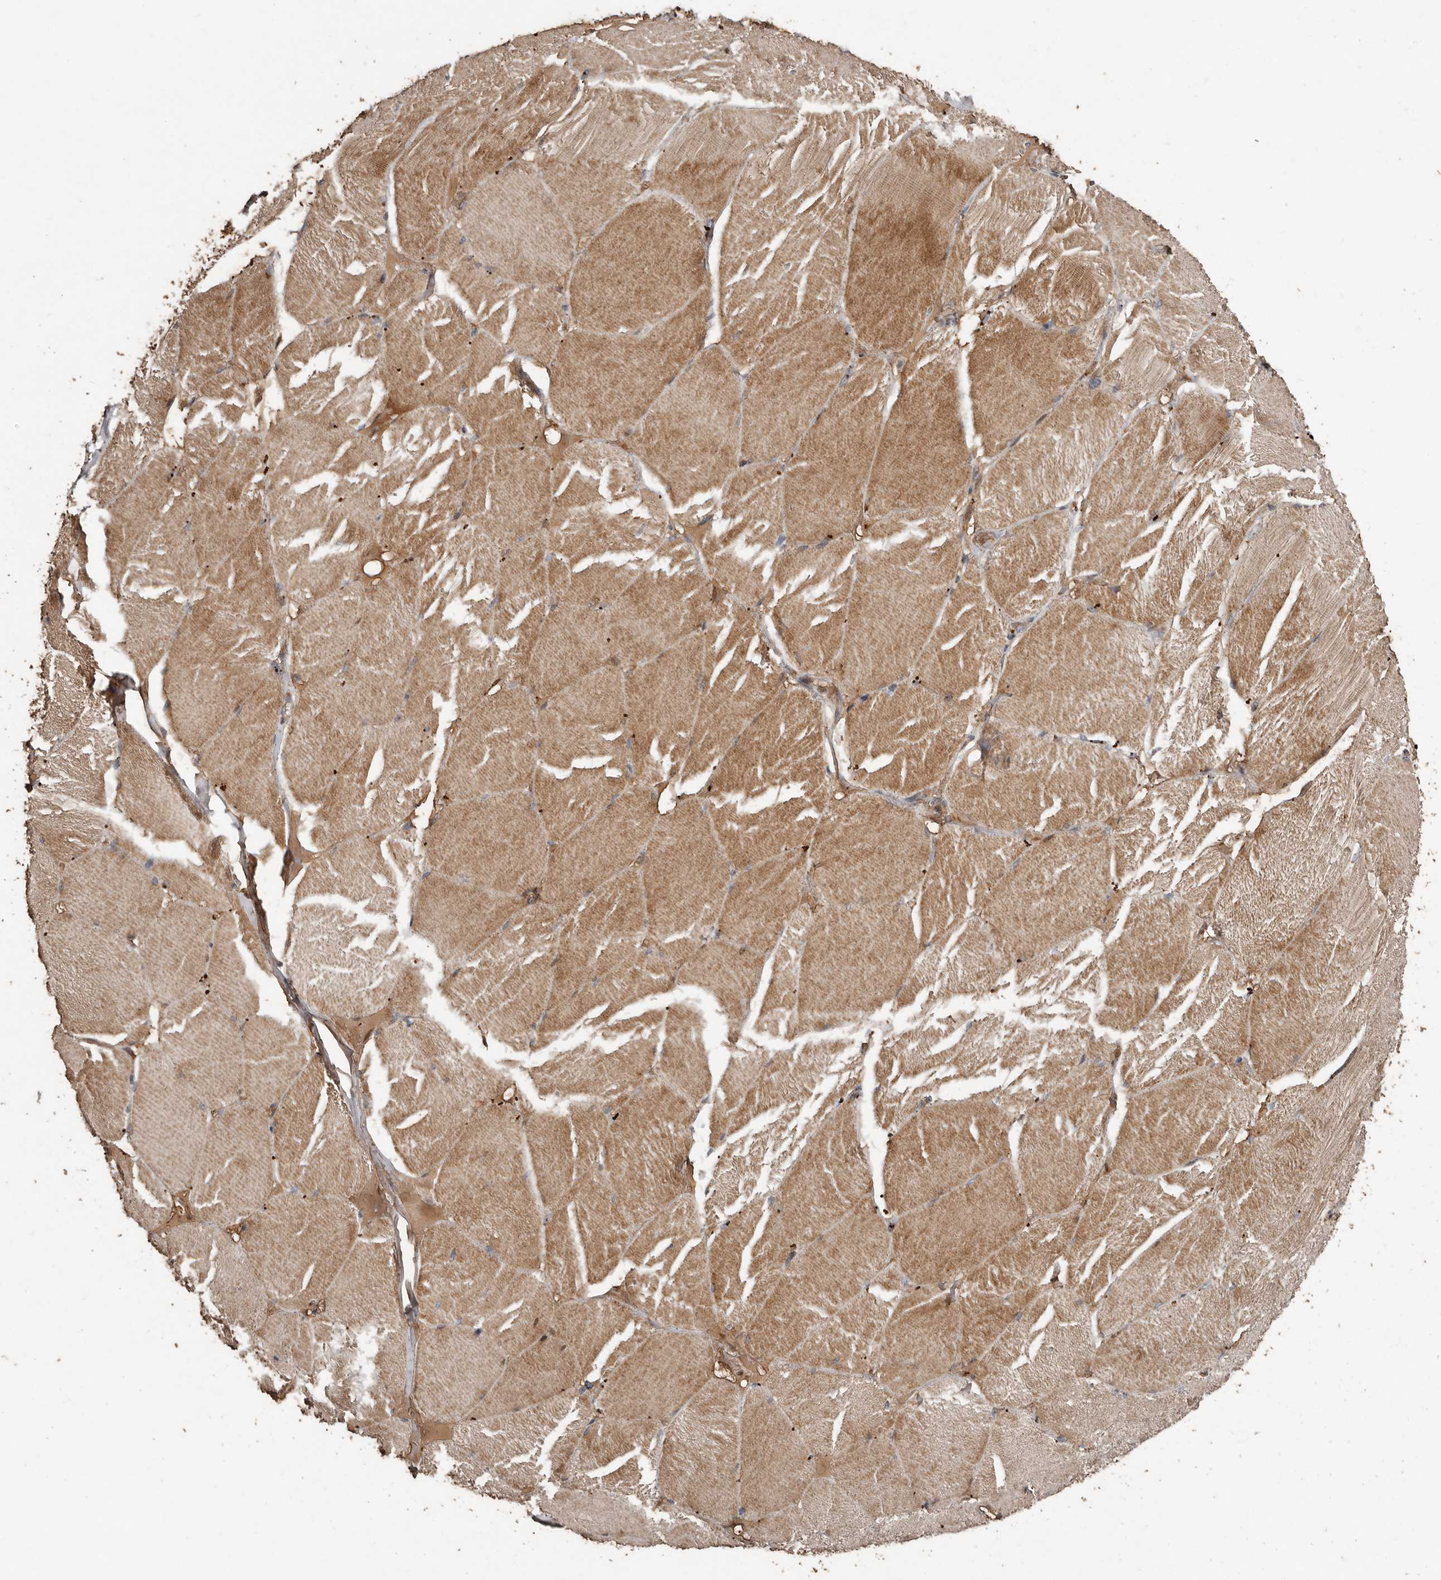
{"staining": {"intensity": "moderate", "quantity": ">75%", "location": "cytoplasmic/membranous"}, "tissue": "skeletal muscle", "cell_type": "Myocytes", "image_type": "normal", "snomed": [{"axis": "morphology", "description": "Normal tissue, NOS"}, {"axis": "topography", "description": "Skin"}, {"axis": "topography", "description": "Skeletal muscle"}], "caption": "Skeletal muscle stained with immunohistochemistry (IHC) reveals moderate cytoplasmic/membranous expression in approximately >75% of myocytes. The staining was performed using DAB (3,3'-diaminobenzidine), with brown indicating positive protein expression. Nuclei are stained blue with hematoxylin.", "gene": "RANBP17", "patient": {"sex": "male", "age": 83}}